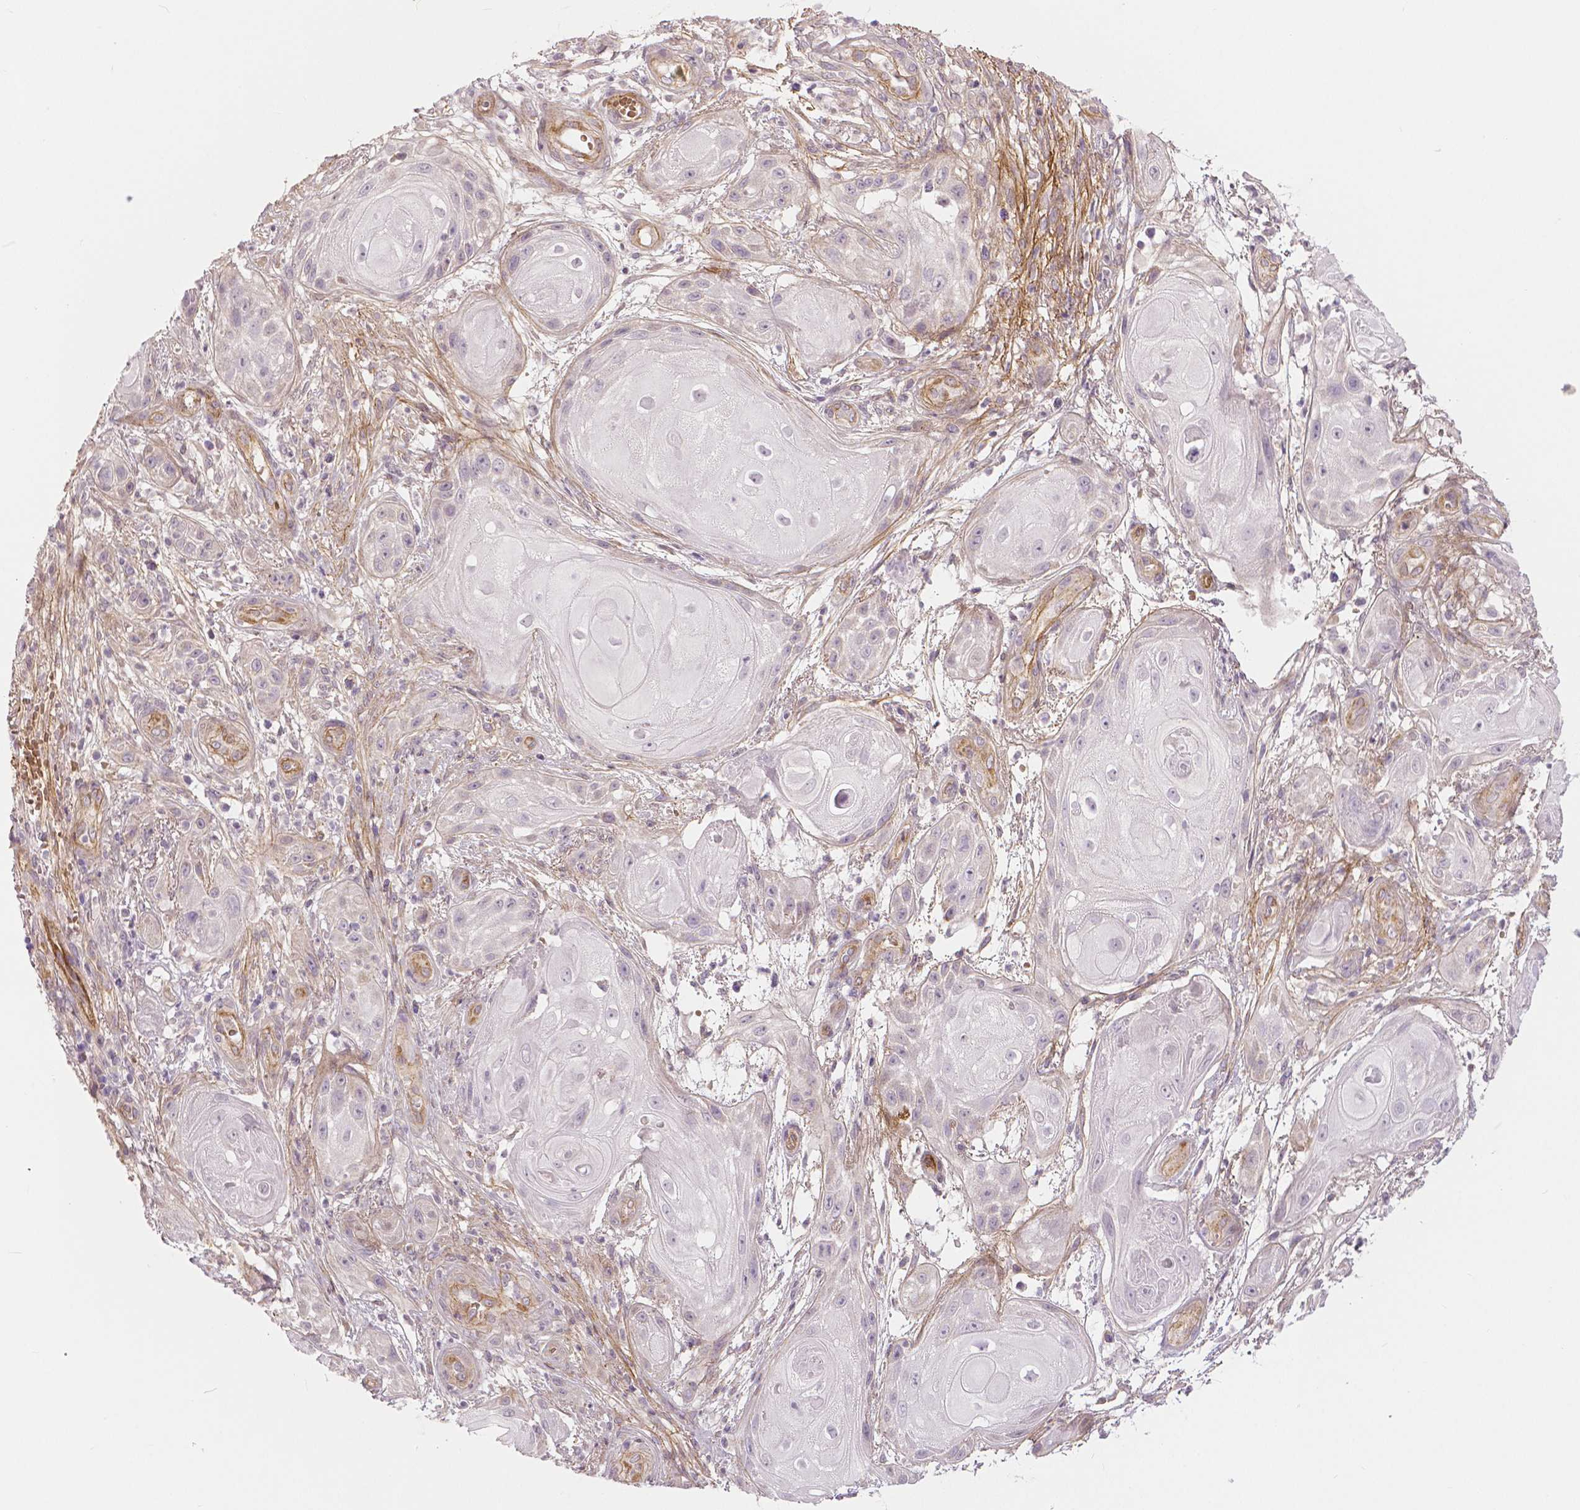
{"staining": {"intensity": "negative", "quantity": "none", "location": "none"}, "tissue": "skin cancer", "cell_type": "Tumor cells", "image_type": "cancer", "snomed": [{"axis": "morphology", "description": "Squamous cell carcinoma, NOS"}, {"axis": "topography", "description": "Skin"}], "caption": "This is an immunohistochemistry image of human skin cancer. There is no expression in tumor cells.", "gene": "FLT1", "patient": {"sex": "male", "age": 62}}